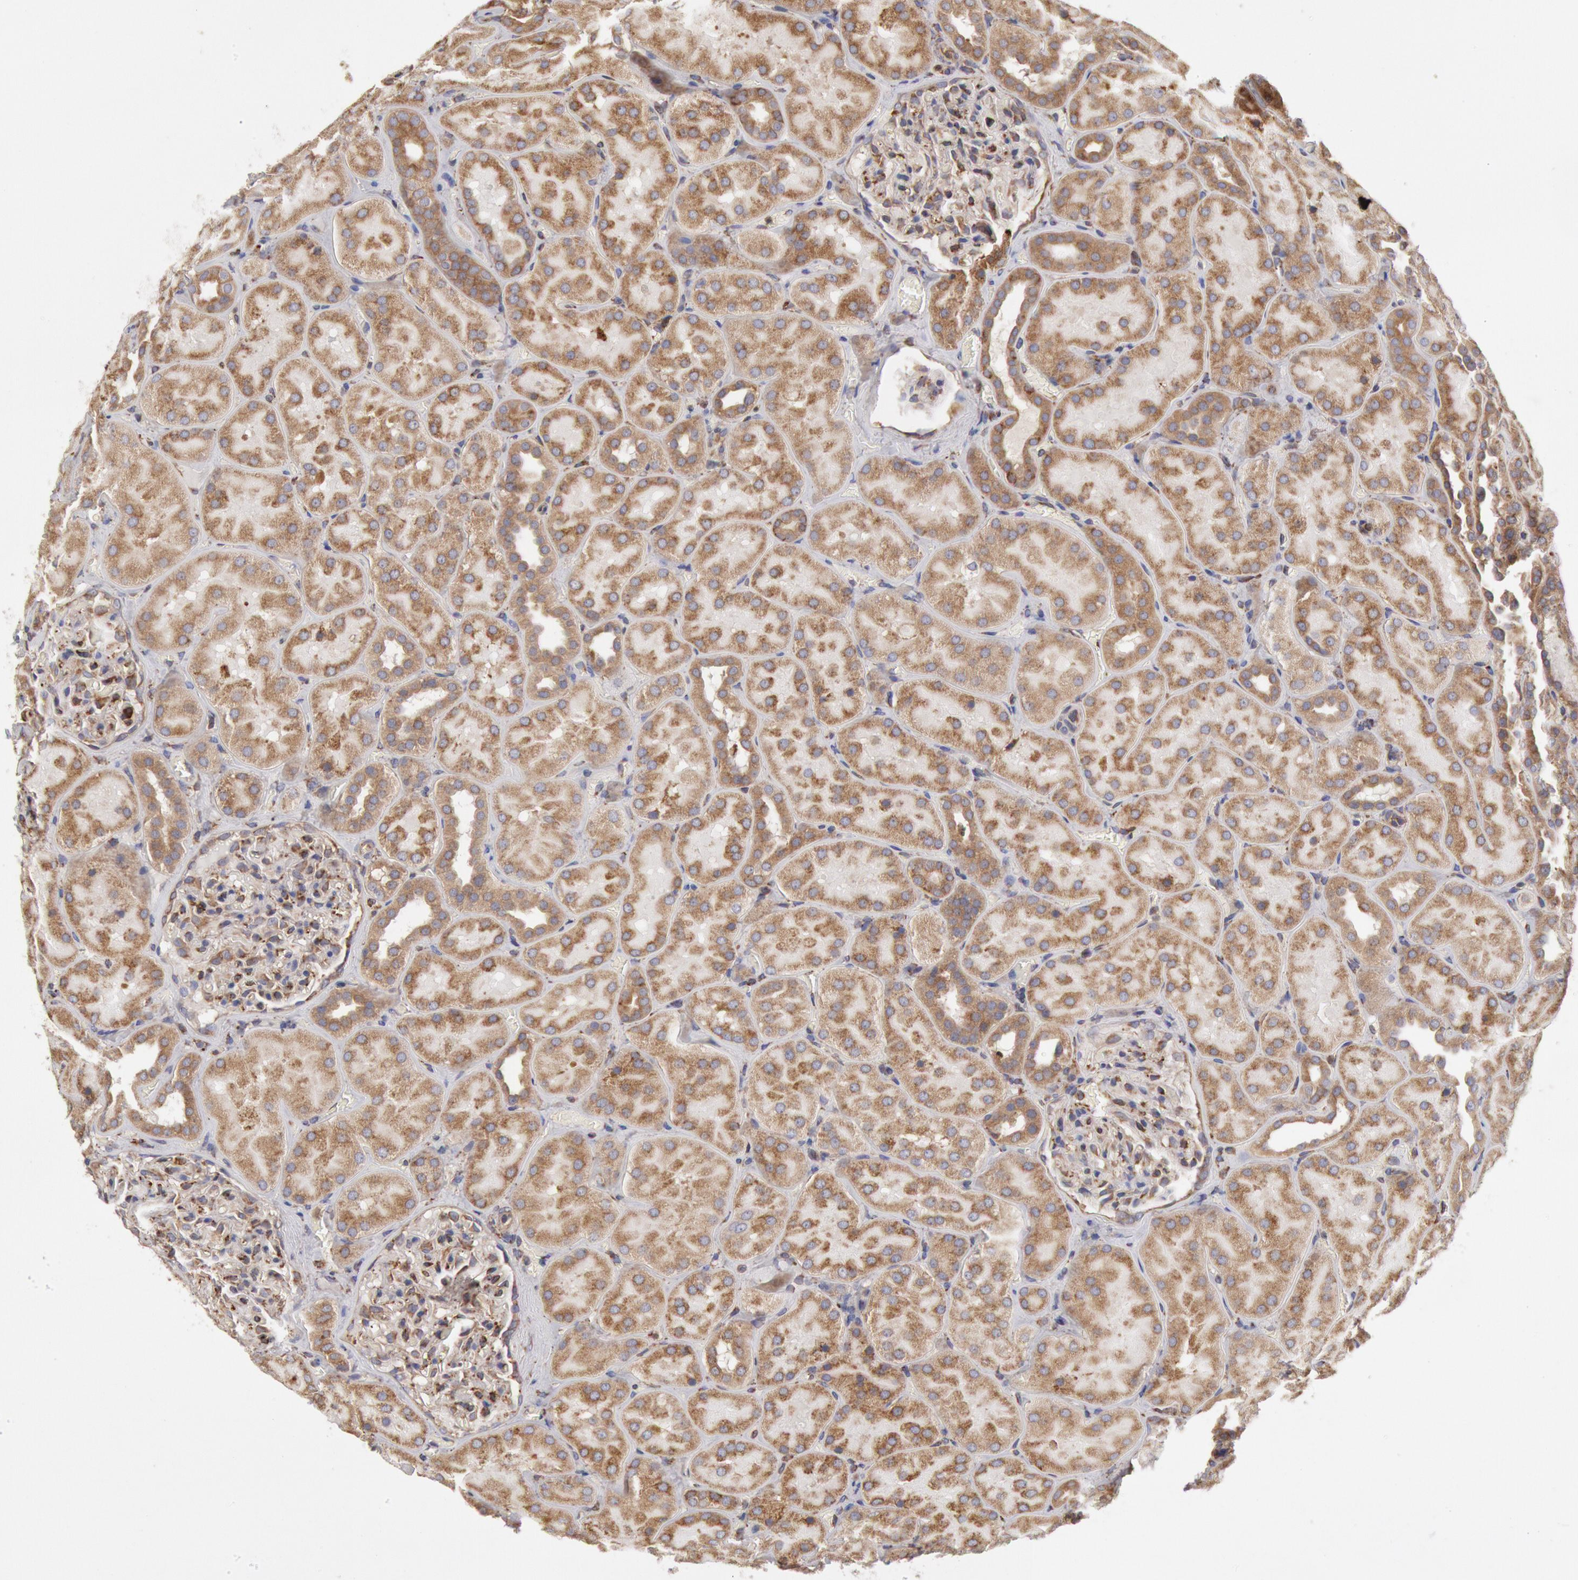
{"staining": {"intensity": "moderate", "quantity": "<25%", "location": "cytoplasmic/membranous"}, "tissue": "kidney", "cell_type": "Cells in glomeruli", "image_type": "normal", "snomed": [{"axis": "morphology", "description": "Normal tissue, NOS"}, {"axis": "topography", "description": "Kidney"}], "caption": "IHC of benign human kidney demonstrates low levels of moderate cytoplasmic/membranous staining in approximately <25% of cells in glomeruli. (DAB IHC, brown staining for protein, blue staining for nuclei).", "gene": "ERP44", "patient": {"sex": "male", "age": 28}}